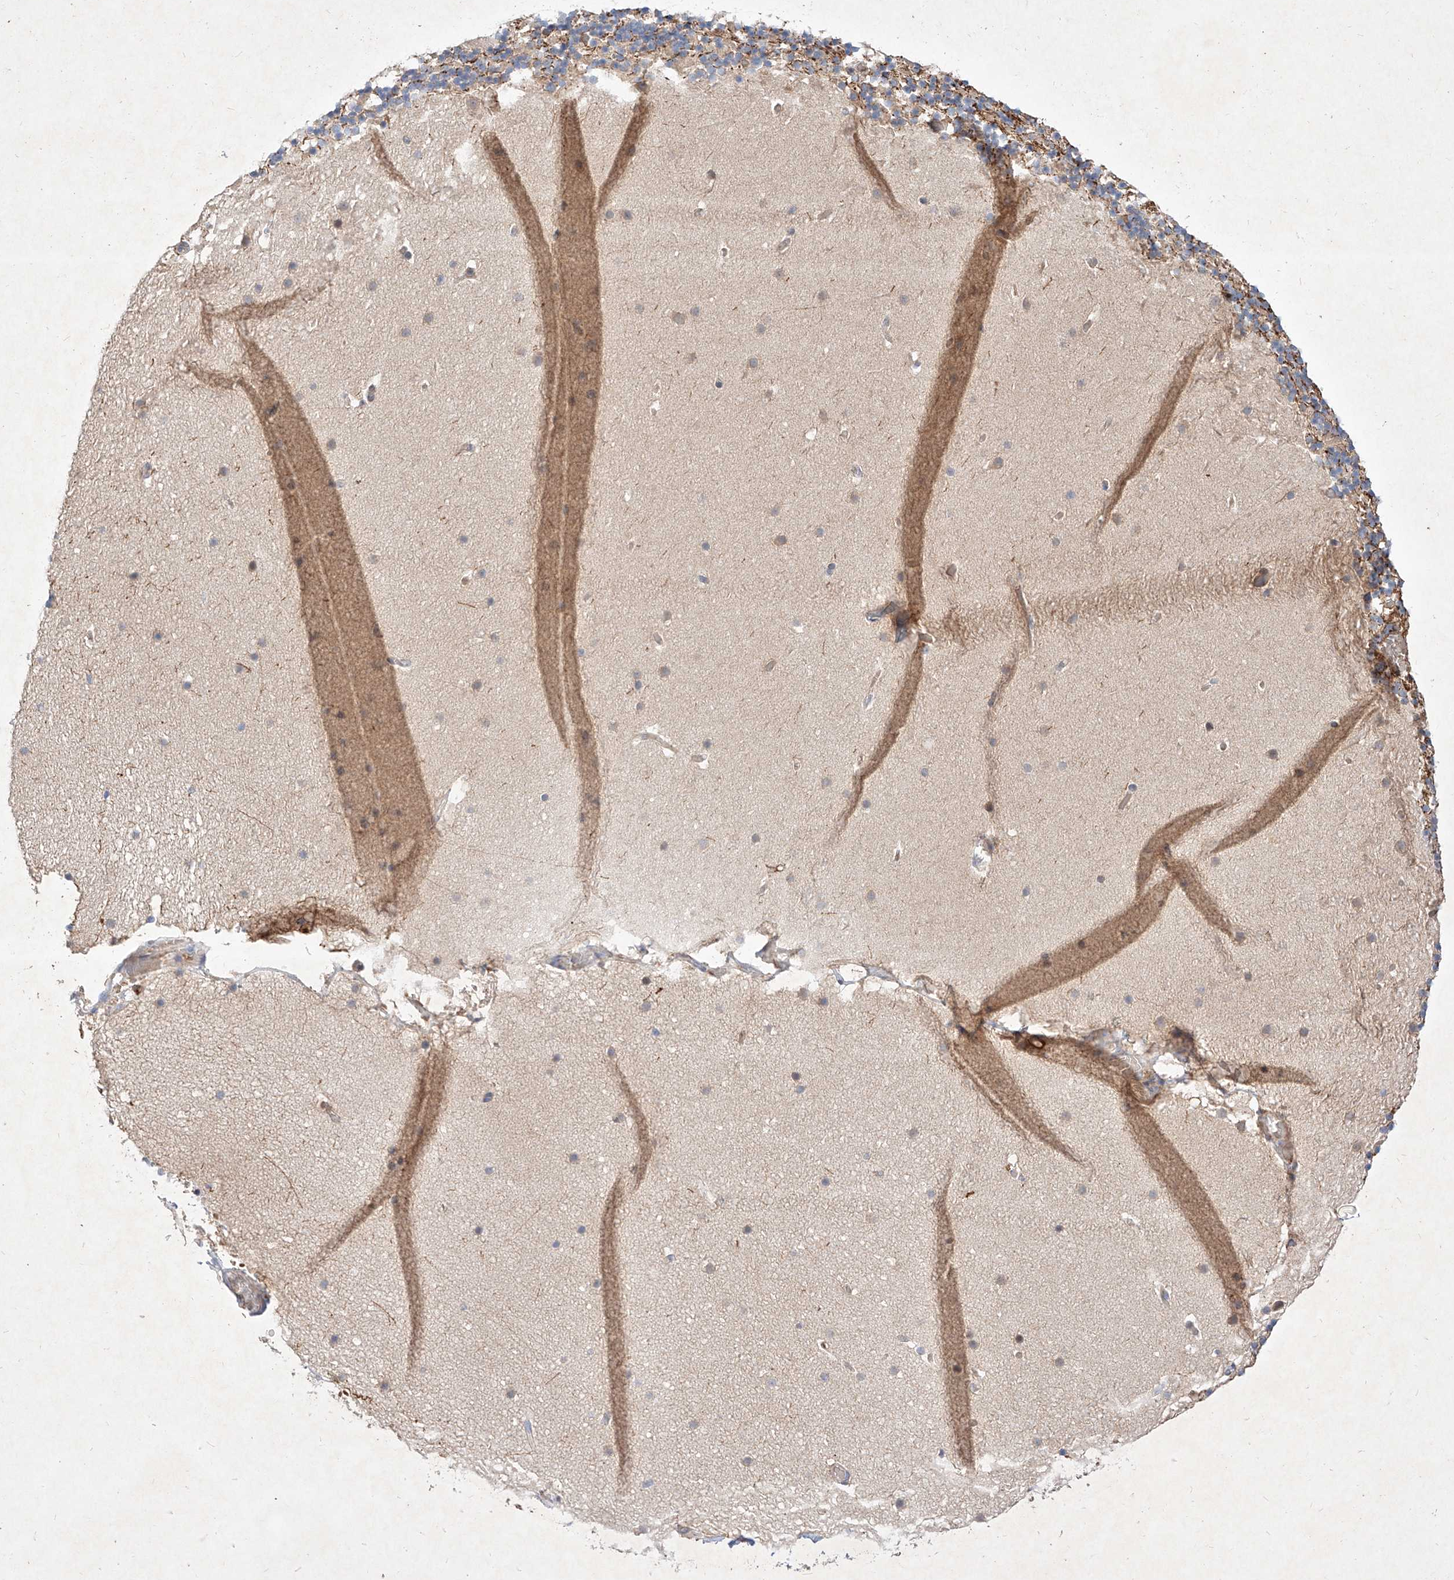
{"staining": {"intensity": "moderate", "quantity": "25%-75%", "location": "cytoplasmic/membranous"}, "tissue": "cerebellum", "cell_type": "Cells in granular layer", "image_type": "normal", "snomed": [{"axis": "morphology", "description": "Normal tissue, NOS"}, {"axis": "topography", "description": "Cerebellum"}], "caption": "A histopathology image of cerebellum stained for a protein demonstrates moderate cytoplasmic/membranous brown staining in cells in granular layer. Using DAB (brown) and hematoxylin (blue) stains, captured at high magnification using brightfield microscopy.", "gene": "TSNAX", "patient": {"sex": "male", "age": 57}}